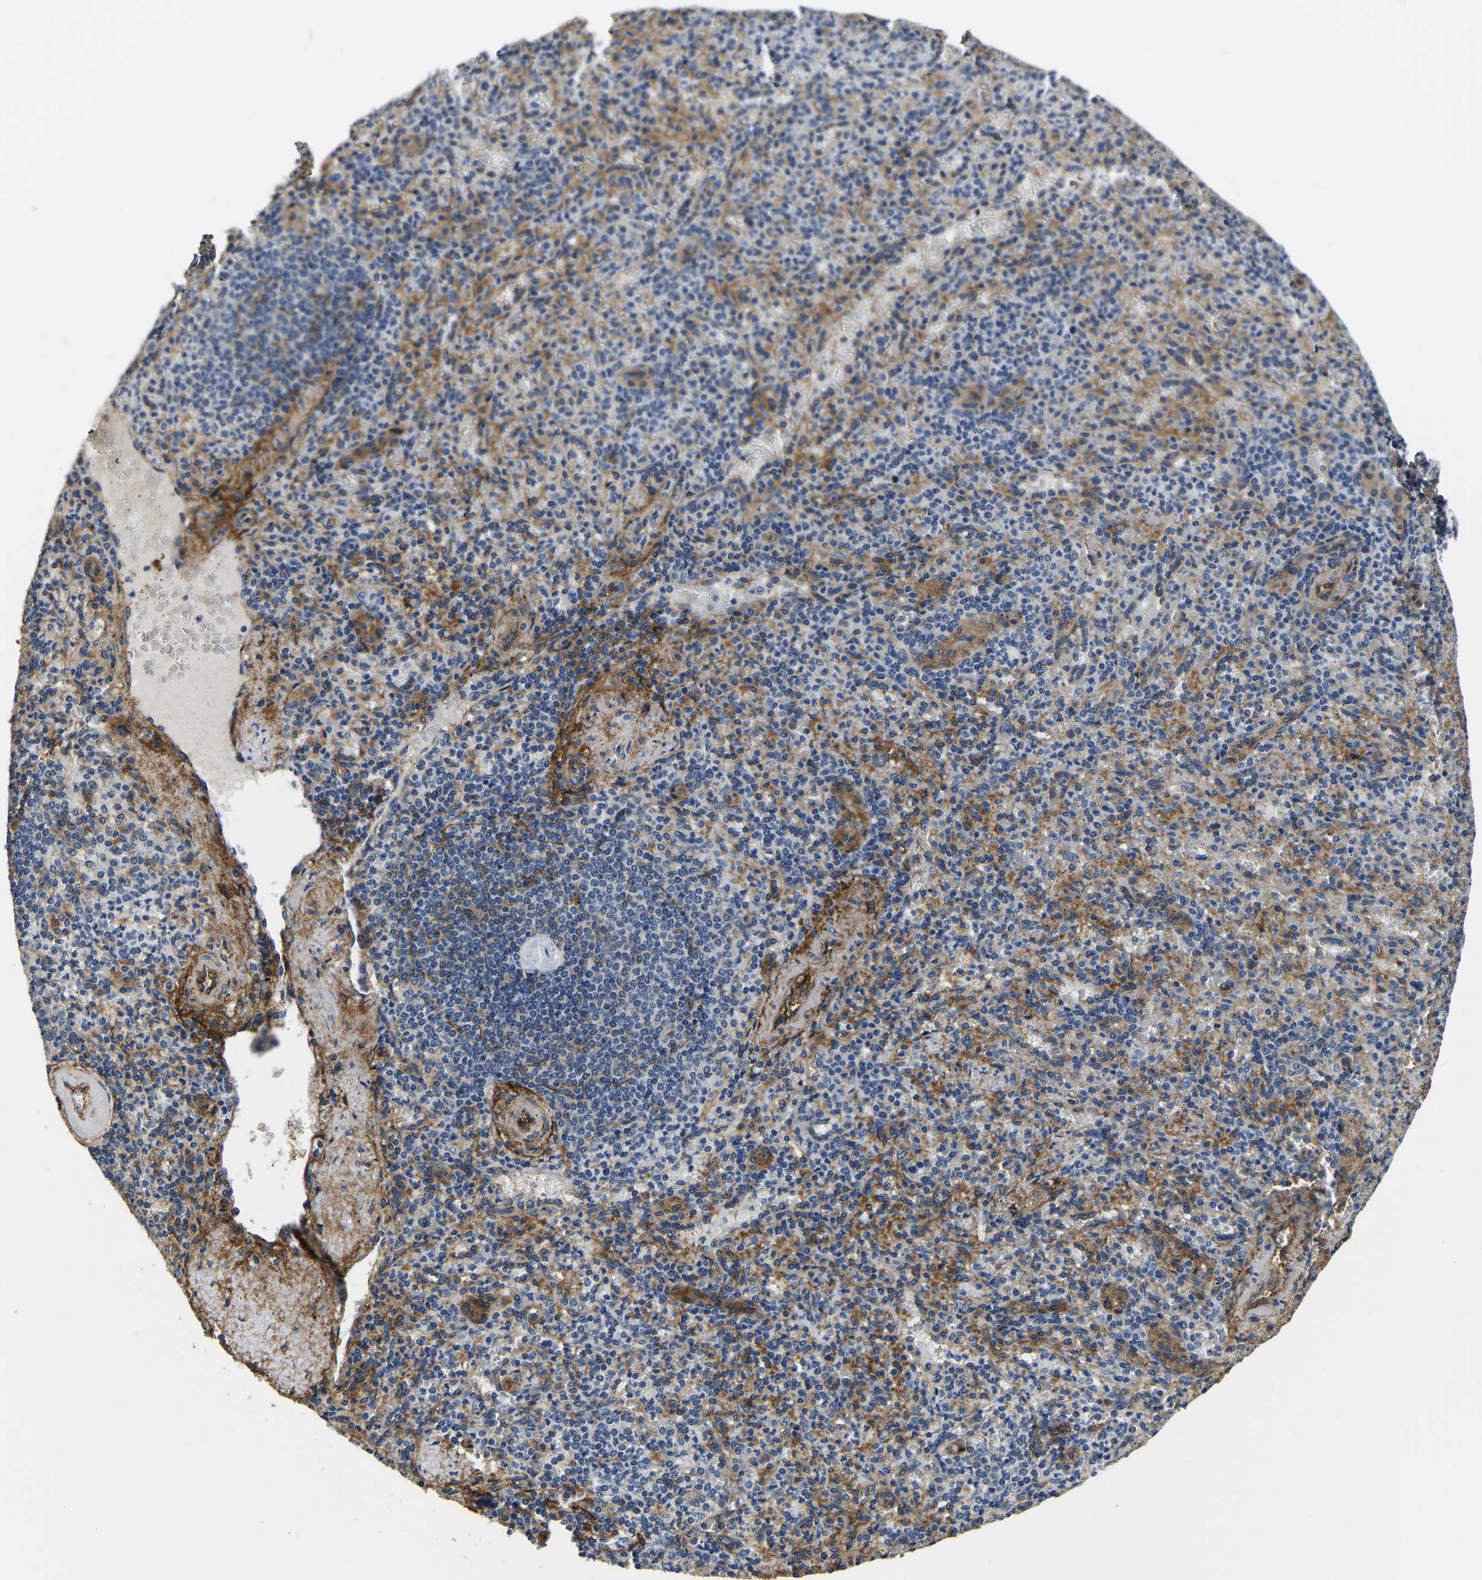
{"staining": {"intensity": "moderate", "quantity": "<25%", "location": "cytoplasmic/membranous"}, "tissue": "spleen", "cell_type": "Cells in red pulp", "image_type": "normal", "snomed": [{"axis": "morphology", "description": "Normal tissue, NOS"}, {"axis": "topography", "description": "Spleen"}], "caption": "A photomicrograph of human spleen stained for a protein shows moderate cytoplasmic/membranous brown staining in cells in red pulp.", "gene": "ITGA2", "patient": {"sex": "female", "age": 74}}